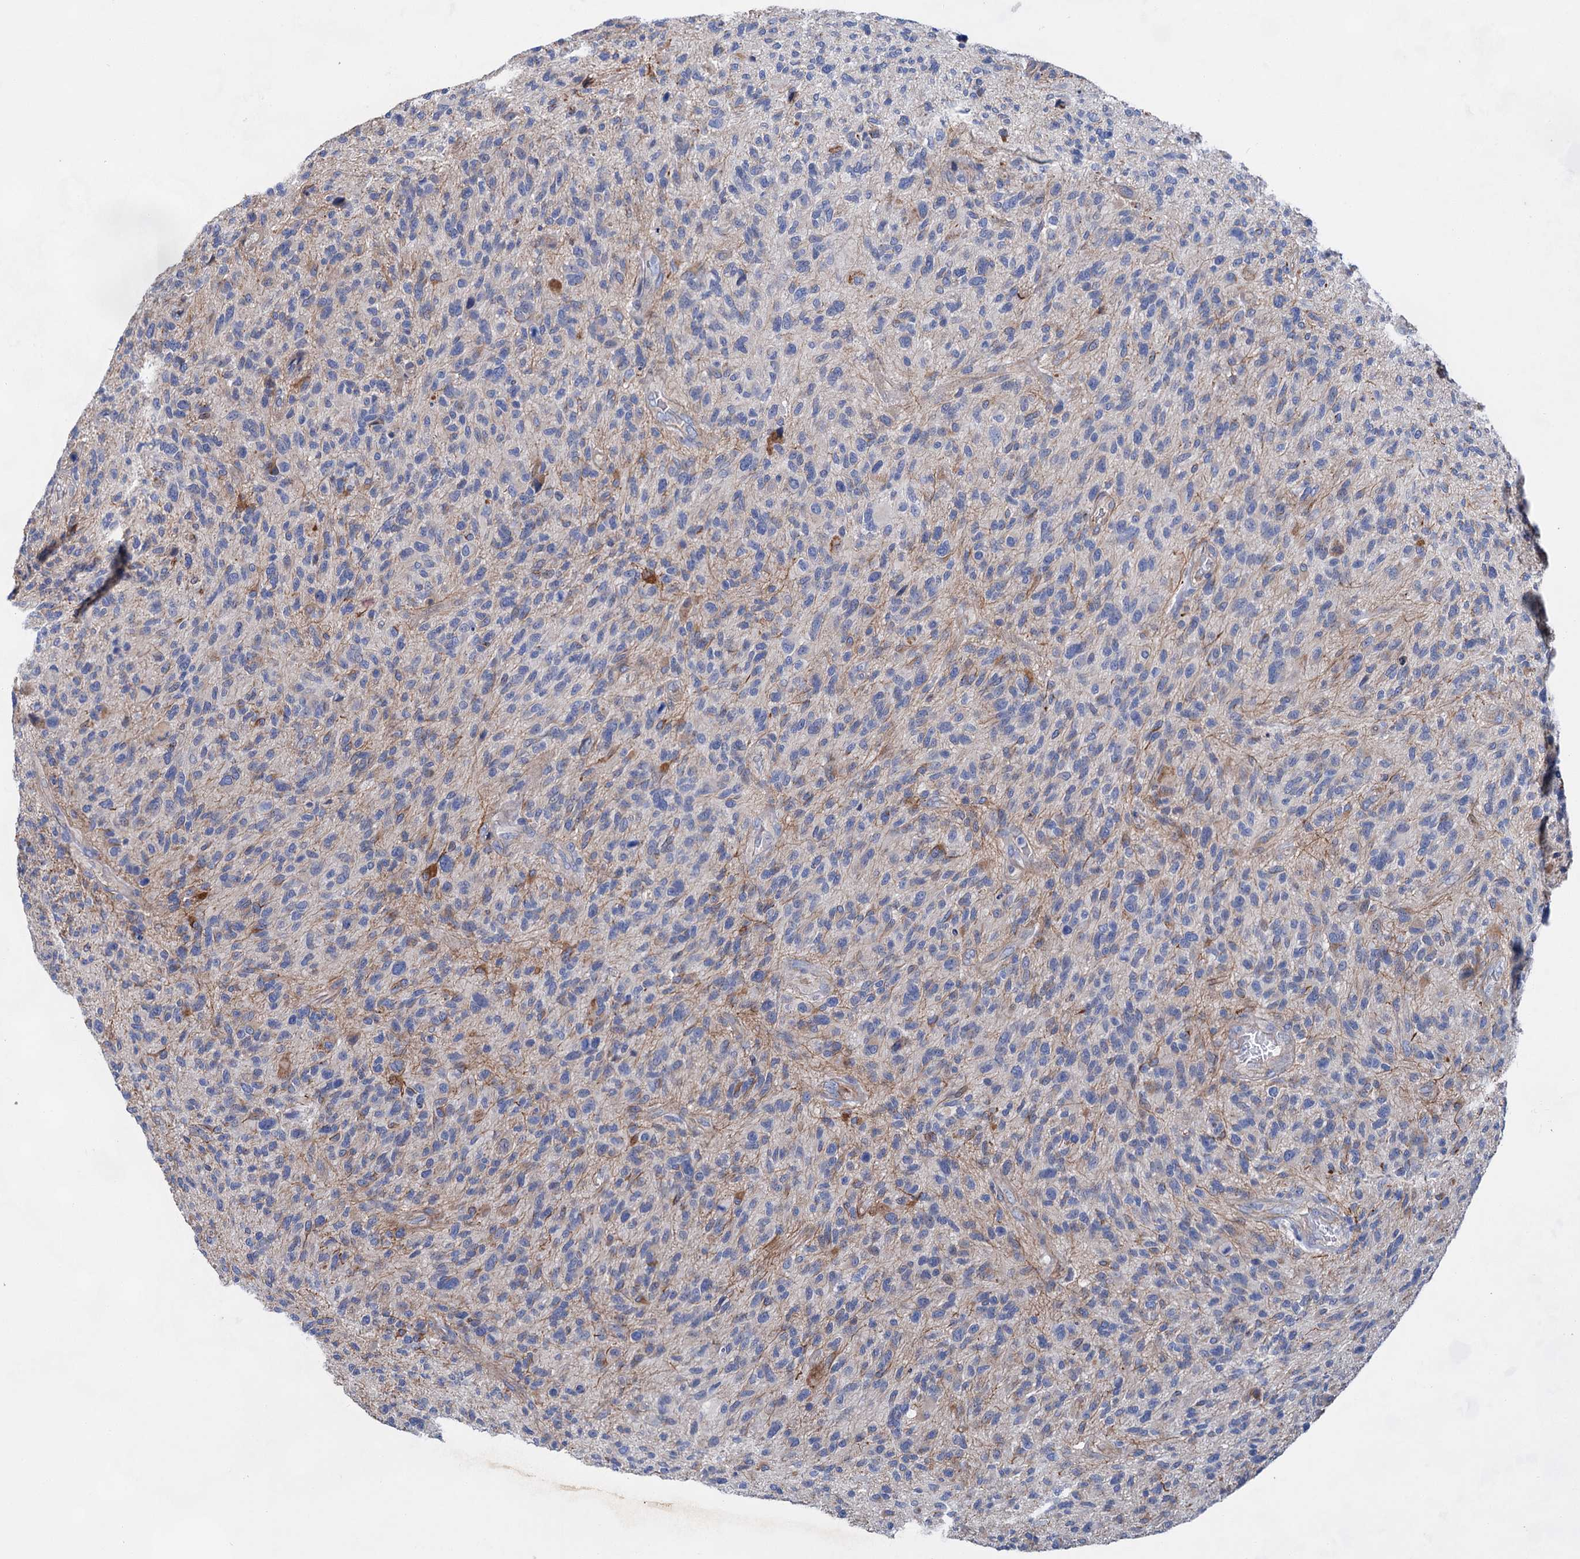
{"staining": {"intensity": "moderate", "quantity": "<25%", "location": "cytoplasmic/membranous"}, "tissue": "glioma", "cell_type": "Tumor cells", "image_type": "cancer", "snomed": [{"axis": "morphology", "description": "Glioma, malignant, High grade"}, {"axis": "topography", "description": "Brain"}], "caption": "Immunohistochemical staining of human high-grade glioma (malignant) reveals moderate cytoplasmic/membranous protein staining in about <25% of tumor cells. The staining is performed using DAB (3,3'-diaminobenzidine) brown chromogen to label protein expression. The nuclei are counter-stained blue using hematoxylin.", "gene": "GPR155", "patient": {"sex": "male", "age": 47}}